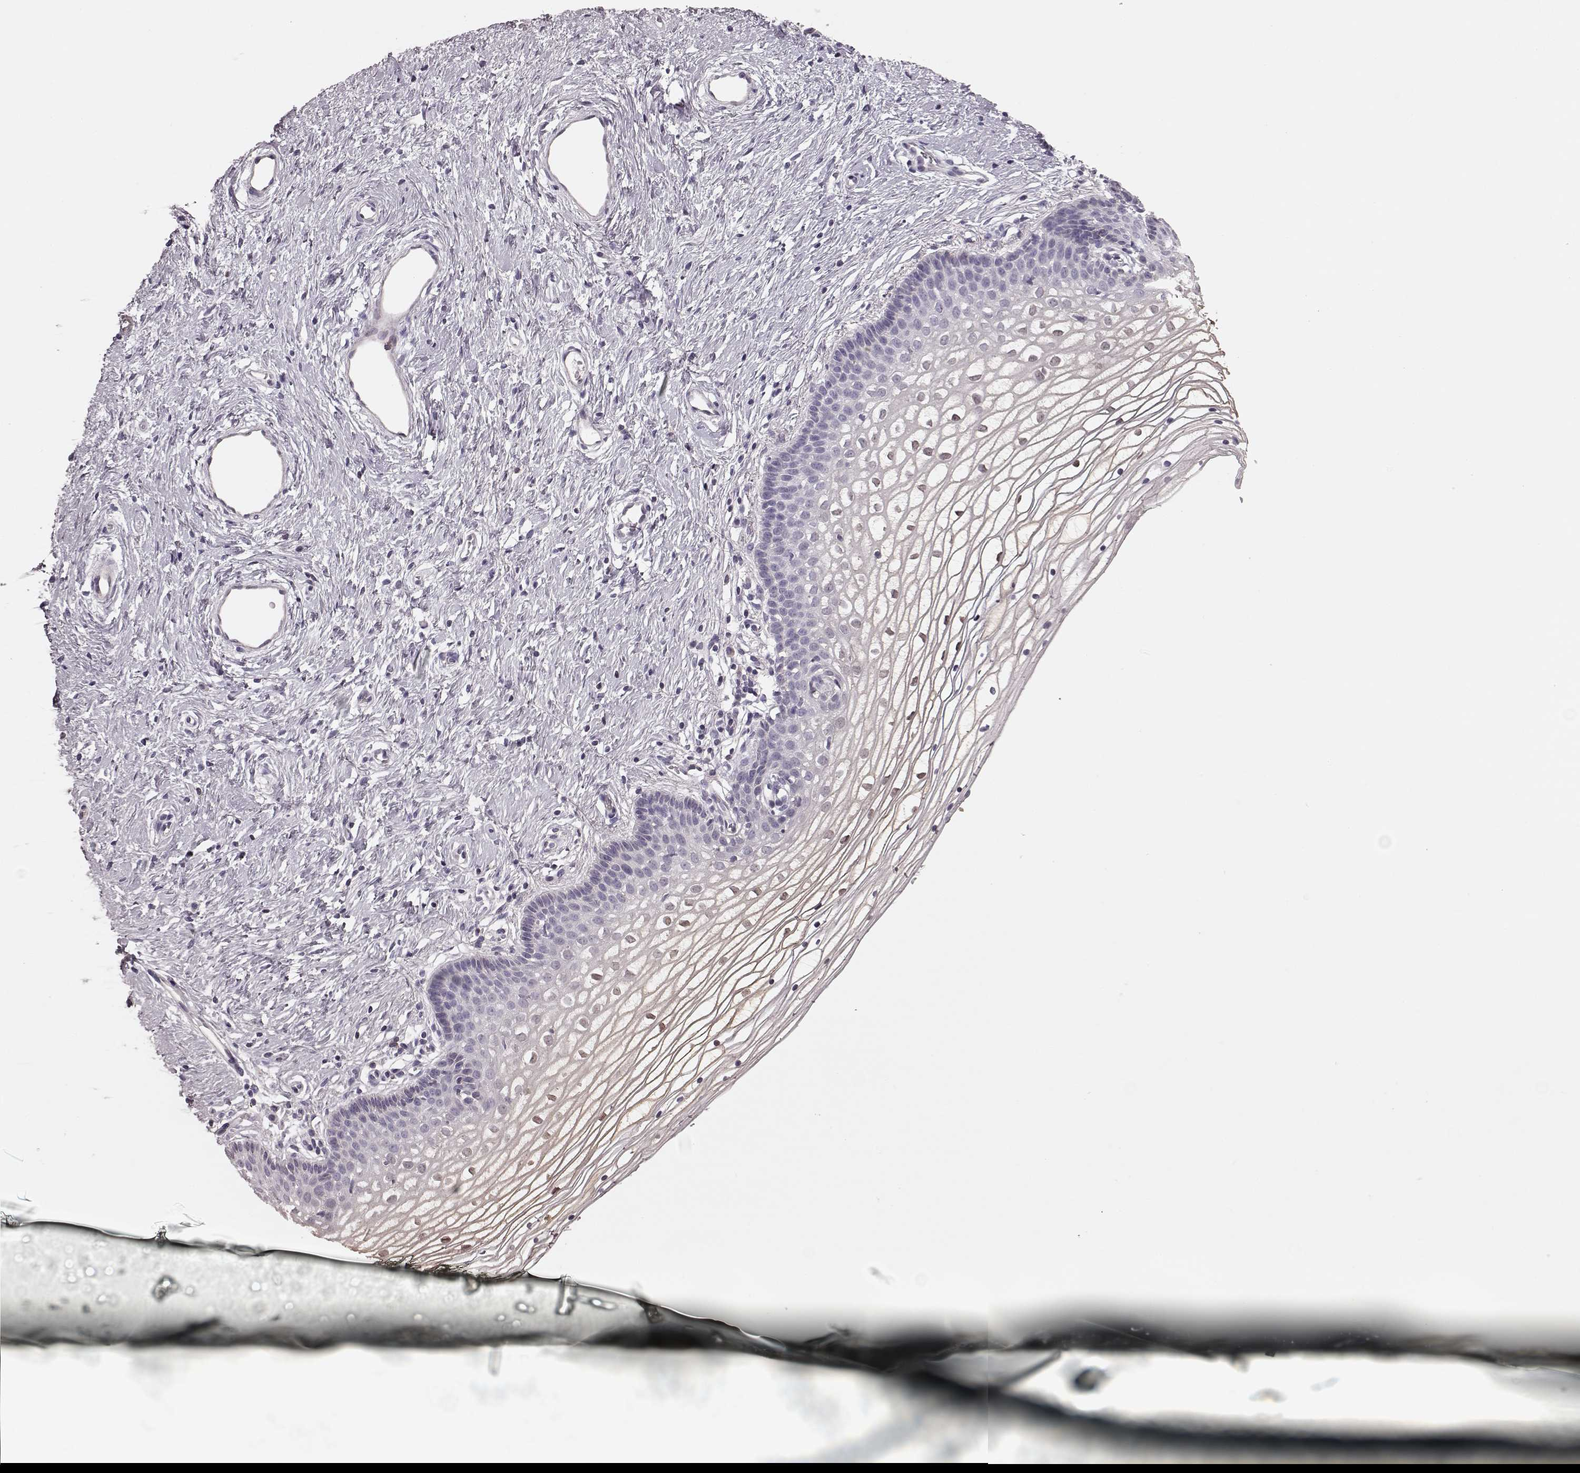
{"staining": {"intensity": "negative", "quantity": "none", "location": "none"}, "tissue": "vagina", "cell_type": "Squamous epithelial cells", "image_type": "normal", "snomed": [{"axis": "morphology", "description": "Normal tissue, NOS"}, {"axis": "topography", "description": "Vagina"}], "caption": "Immunohistochemistry of benign human vagina demonstrates no staining in squamous epithelial cells.", "gene": "PDCD1", "patient": {"sex": "female", "age": 36}}